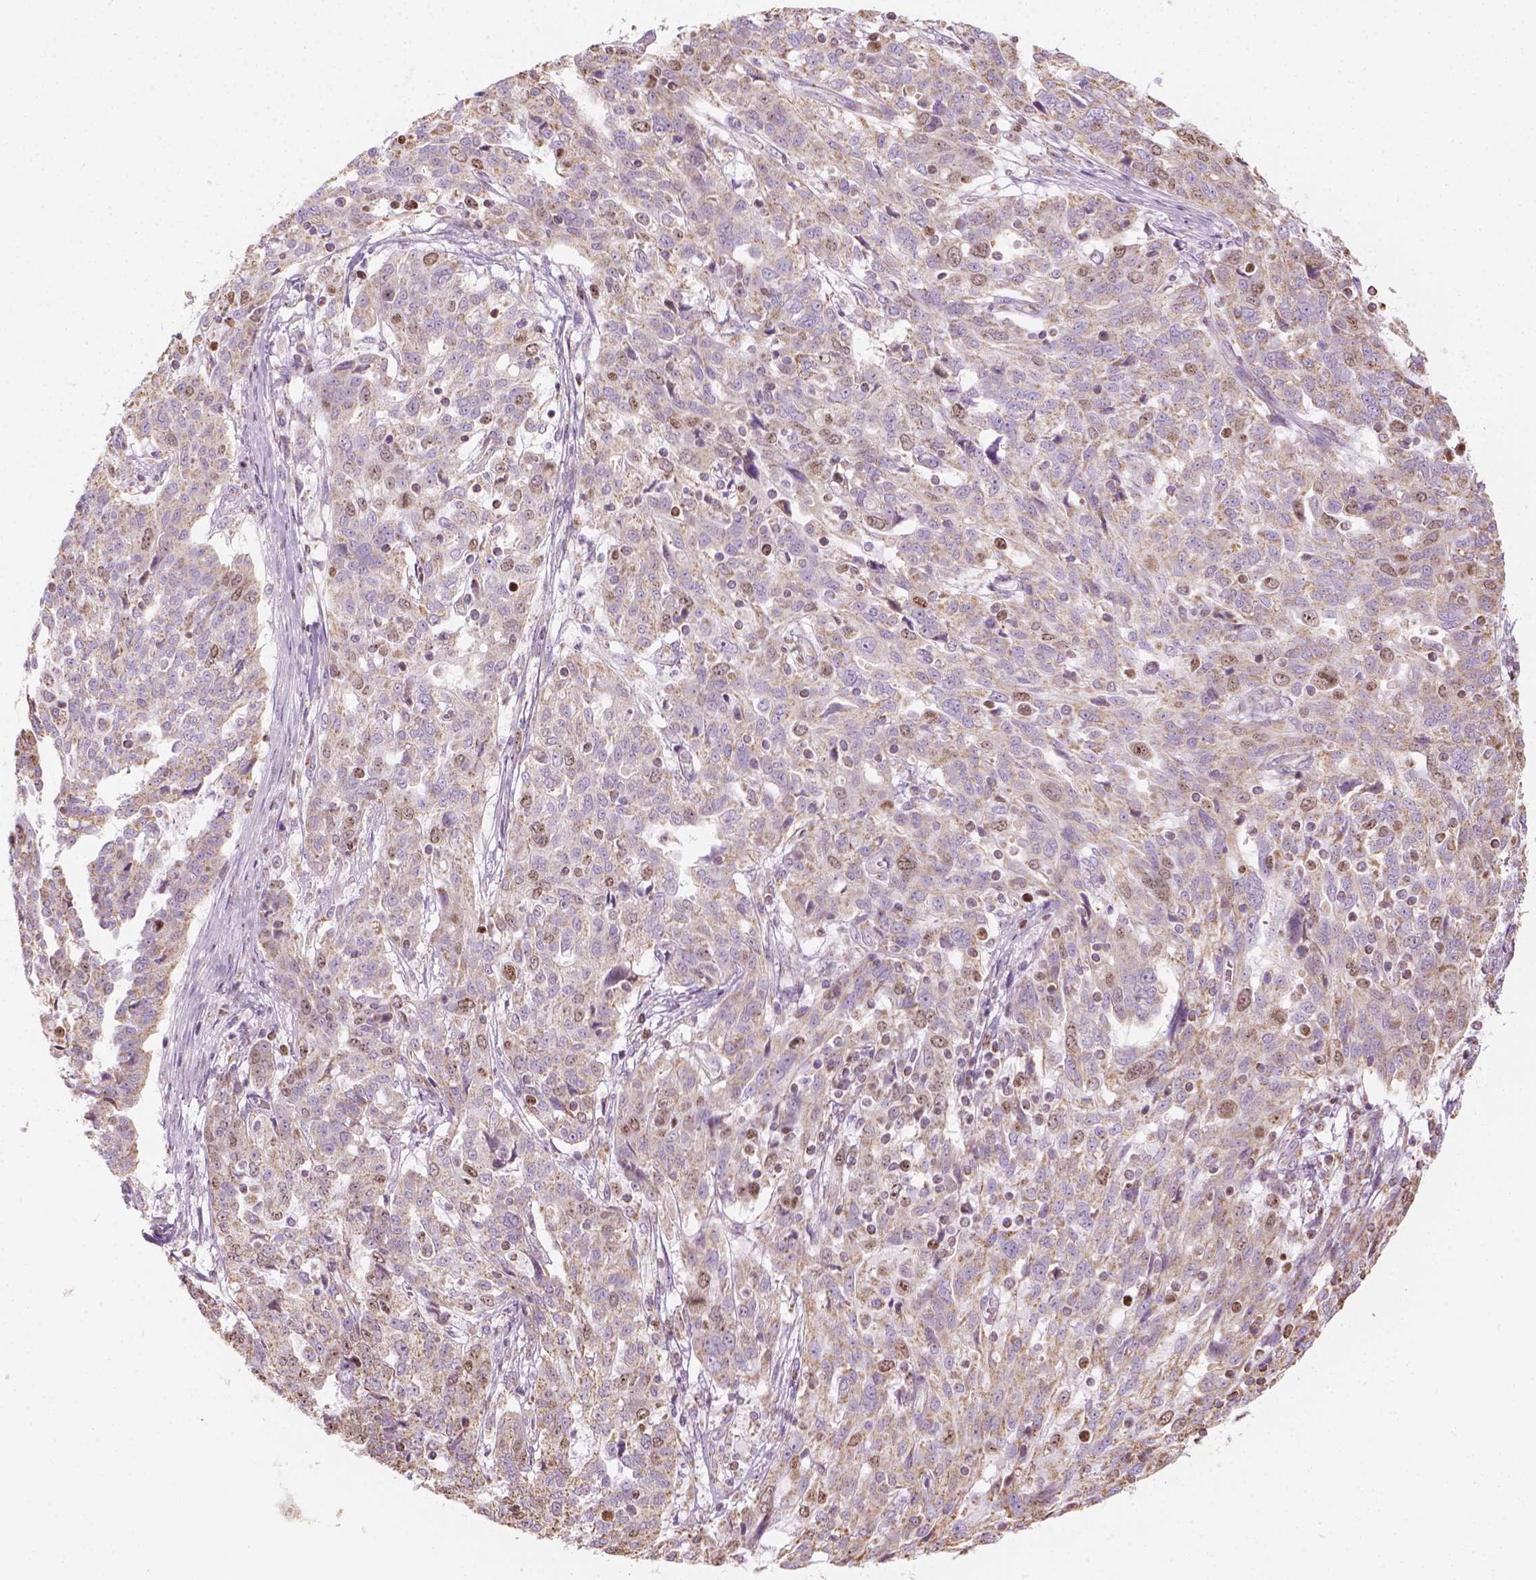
{"staining": {"intensity": "moderate", "quantity": "<25%", "location": "cytoplasmic/membranous"}, "tissue": "ovarian cancer", "cell_type": "Tumor cells", "image_type": "cancer", "snomed": [{"axis": "morphology", "description": "Cystadenocarcinoma, serous, NOS"}, {"axis": "topography", "description": "Ovary"}], "caption": "About <25% of tumor cells in human serous cystadenocarcinoma (ovarian) demonstrate moderate cytoplasmic/membranous protein staining as visualized by brown immunohistochemical staining.", "gene": "LCA5", "patient": {"sex": "female", "age": 67}}